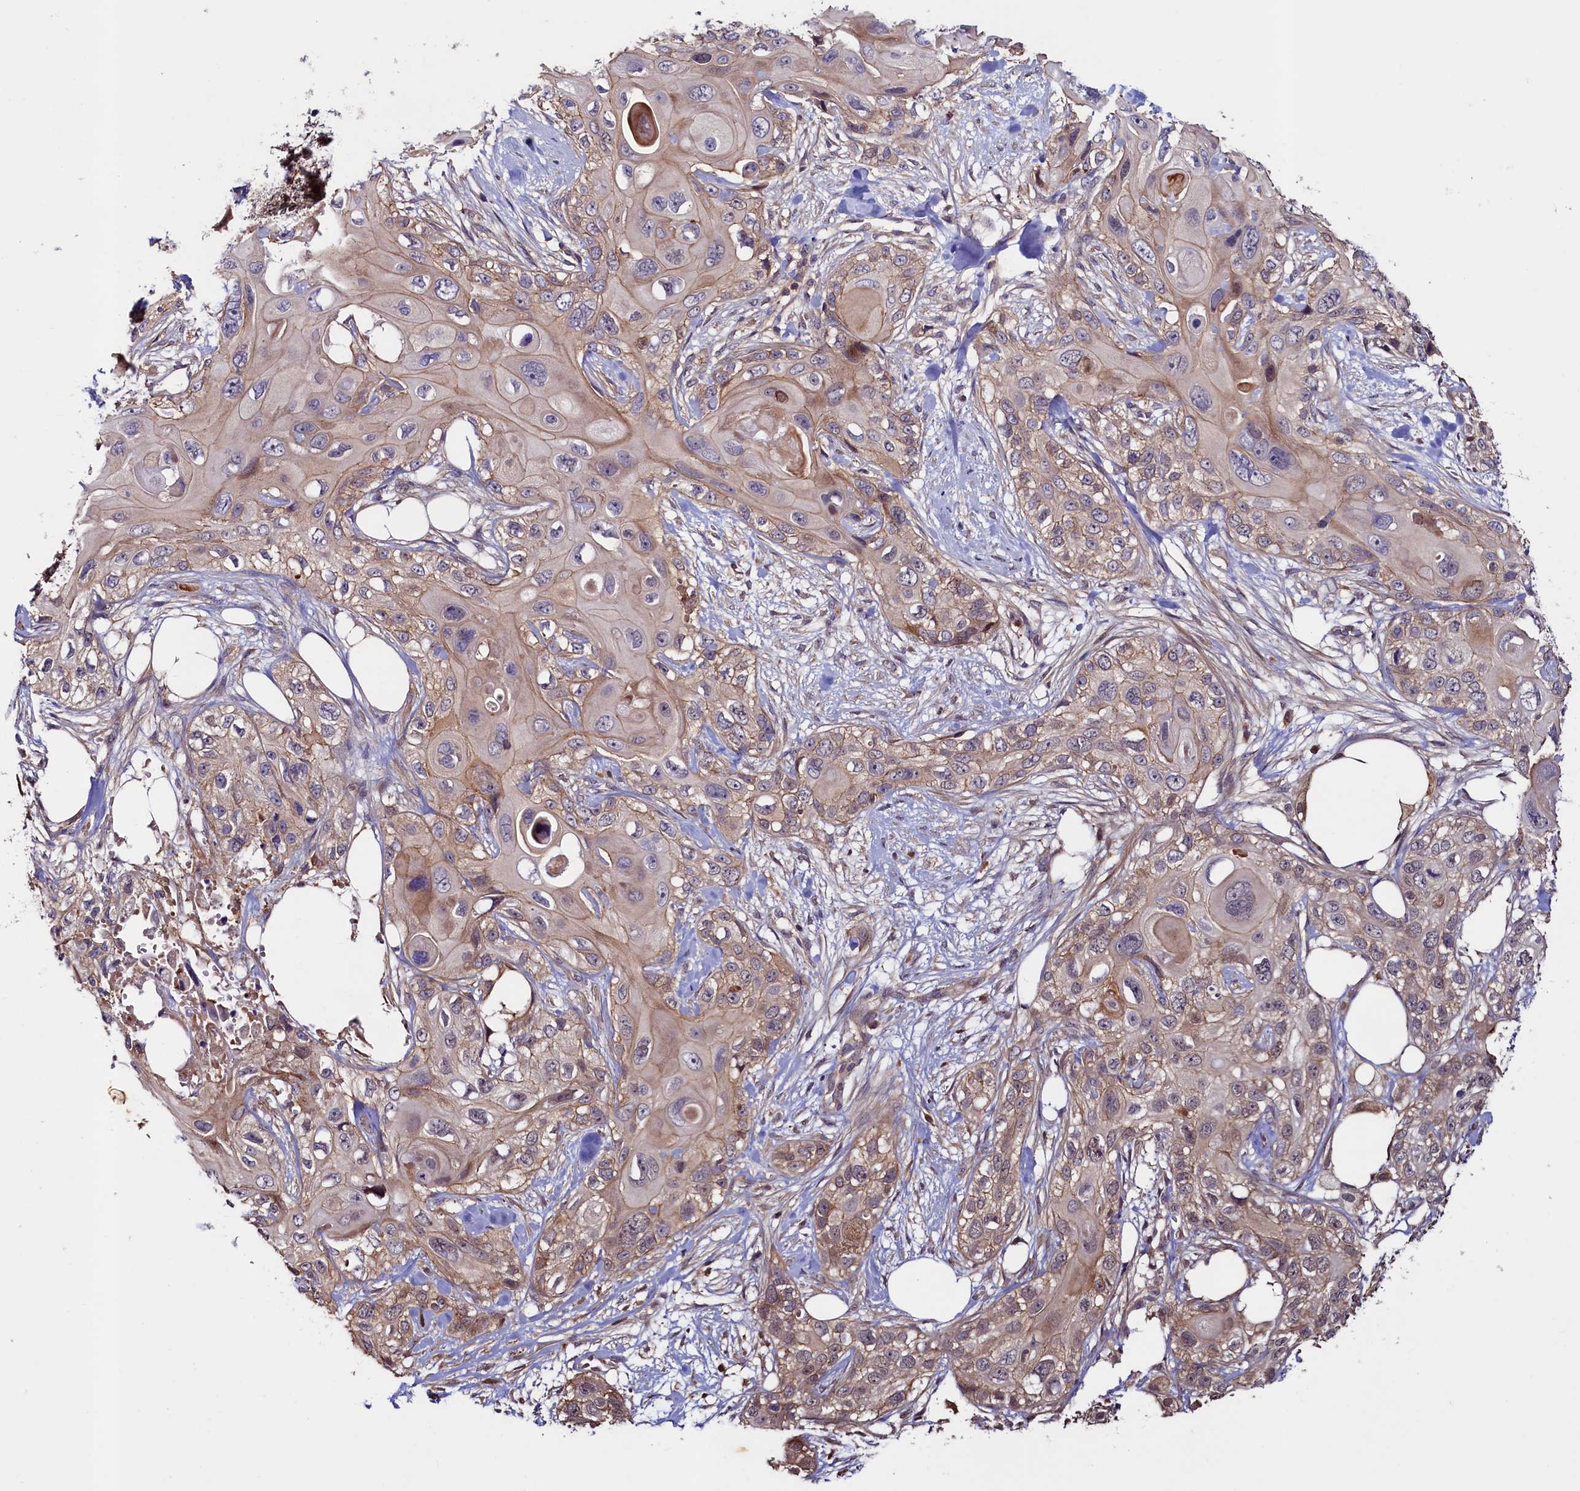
{"staining": {"intensity": "weak", "quantity": "25%-75%", "location": "cytoplasmic/membranous,nuclear"}, "tissue": "skin cancer", "cell_type": "Tumor cells", "image_type": "cancer", "snomed": [{"axis": "morphology", "description": "Normal tissue, NOS"}, {"axis": "morphology", "description": "Squamous cell carcinoma, NOS"}, {"axis": "topography", "description": "Skin"}], "caption": "This photomicrograph shows IHC staining of human skin cancer, with low weak cytoplasmic/membranous and nuclear staining in about 25%-75% of tumor cells.", "gene": "DUOXA1", "patient": {"sex": "male", "age": 72}}